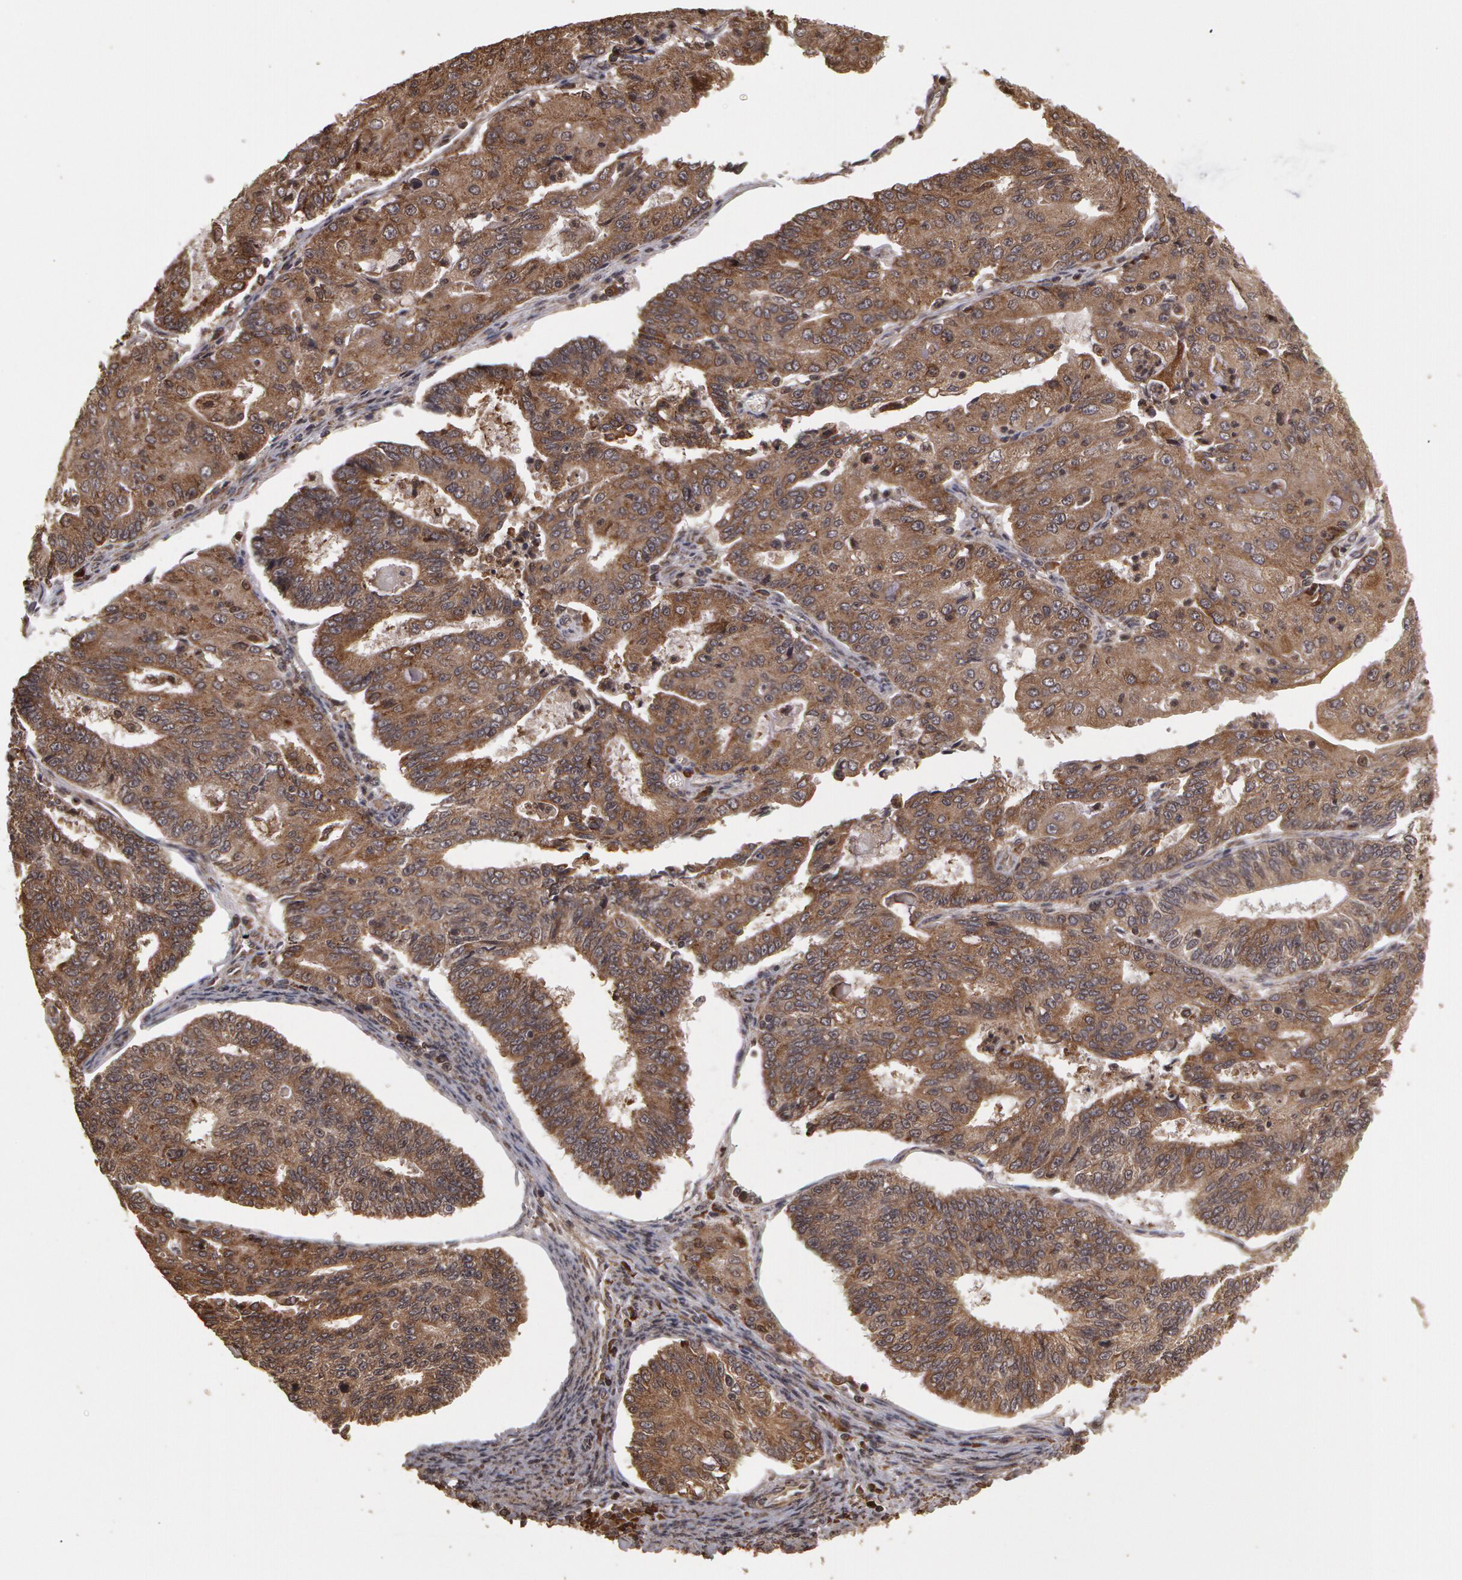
{"staining": {"intensity": "moderate", "quantity": ">75%", "location": "cytoplasmic/membranous"}, "tissue": "endometrial cancer", "cell_type": "Tumor cells", "image_type": "cancer", "snomed": [{"axis": "morphology", "description": "Adenocarcinoma, NOS"}, {"axis": "topography", "description": "Endometrium"}], "caption": "Protein staining of endometrial adenocarcinoma tissue shows moderate cytoplasmic/membranous expression in approximately >75% of tumor cells.", "gene": "CALR", "patient": {"sex": "female", "age": 56}}